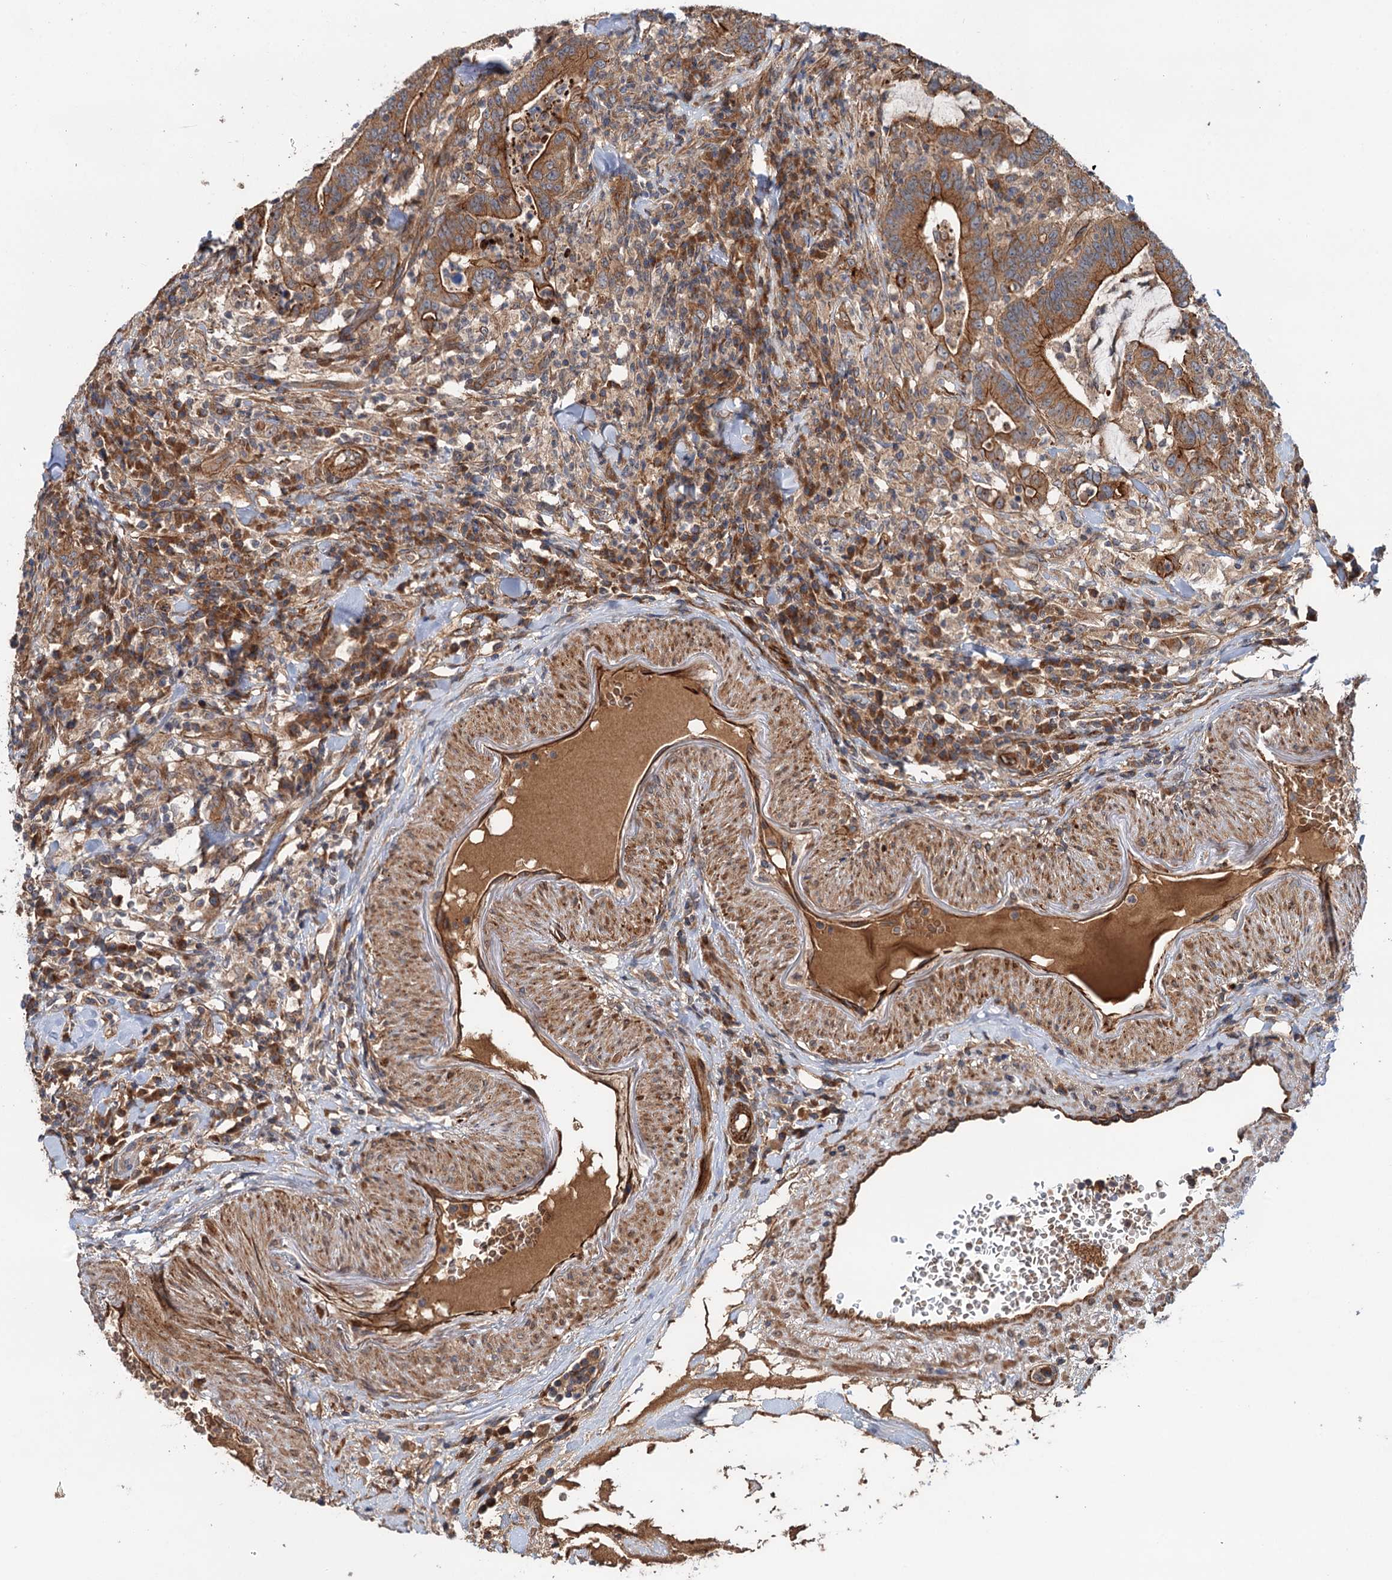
{"staining": {"intensity": "strong", "quantity": ">75%", "location": "cytoplasmic/membranous"}, "tissue": "colorectal cancer", "cell_type": "Tumor cells", "image_type": "cancer", "snomed": [{"axis": "morphology", "description": "Adenocarcinoma, NOS"}, {"axis": "topography", "description": "Colon"}], "caption": "Protein staining of colorectal cancer (adenocarcinoma) tissue shows strong cytoplasmic/membranous expression in approximately >75% of tumor cells.", "gene": "ADGRG4", "patient": {"sex": "female", "age": 66}}